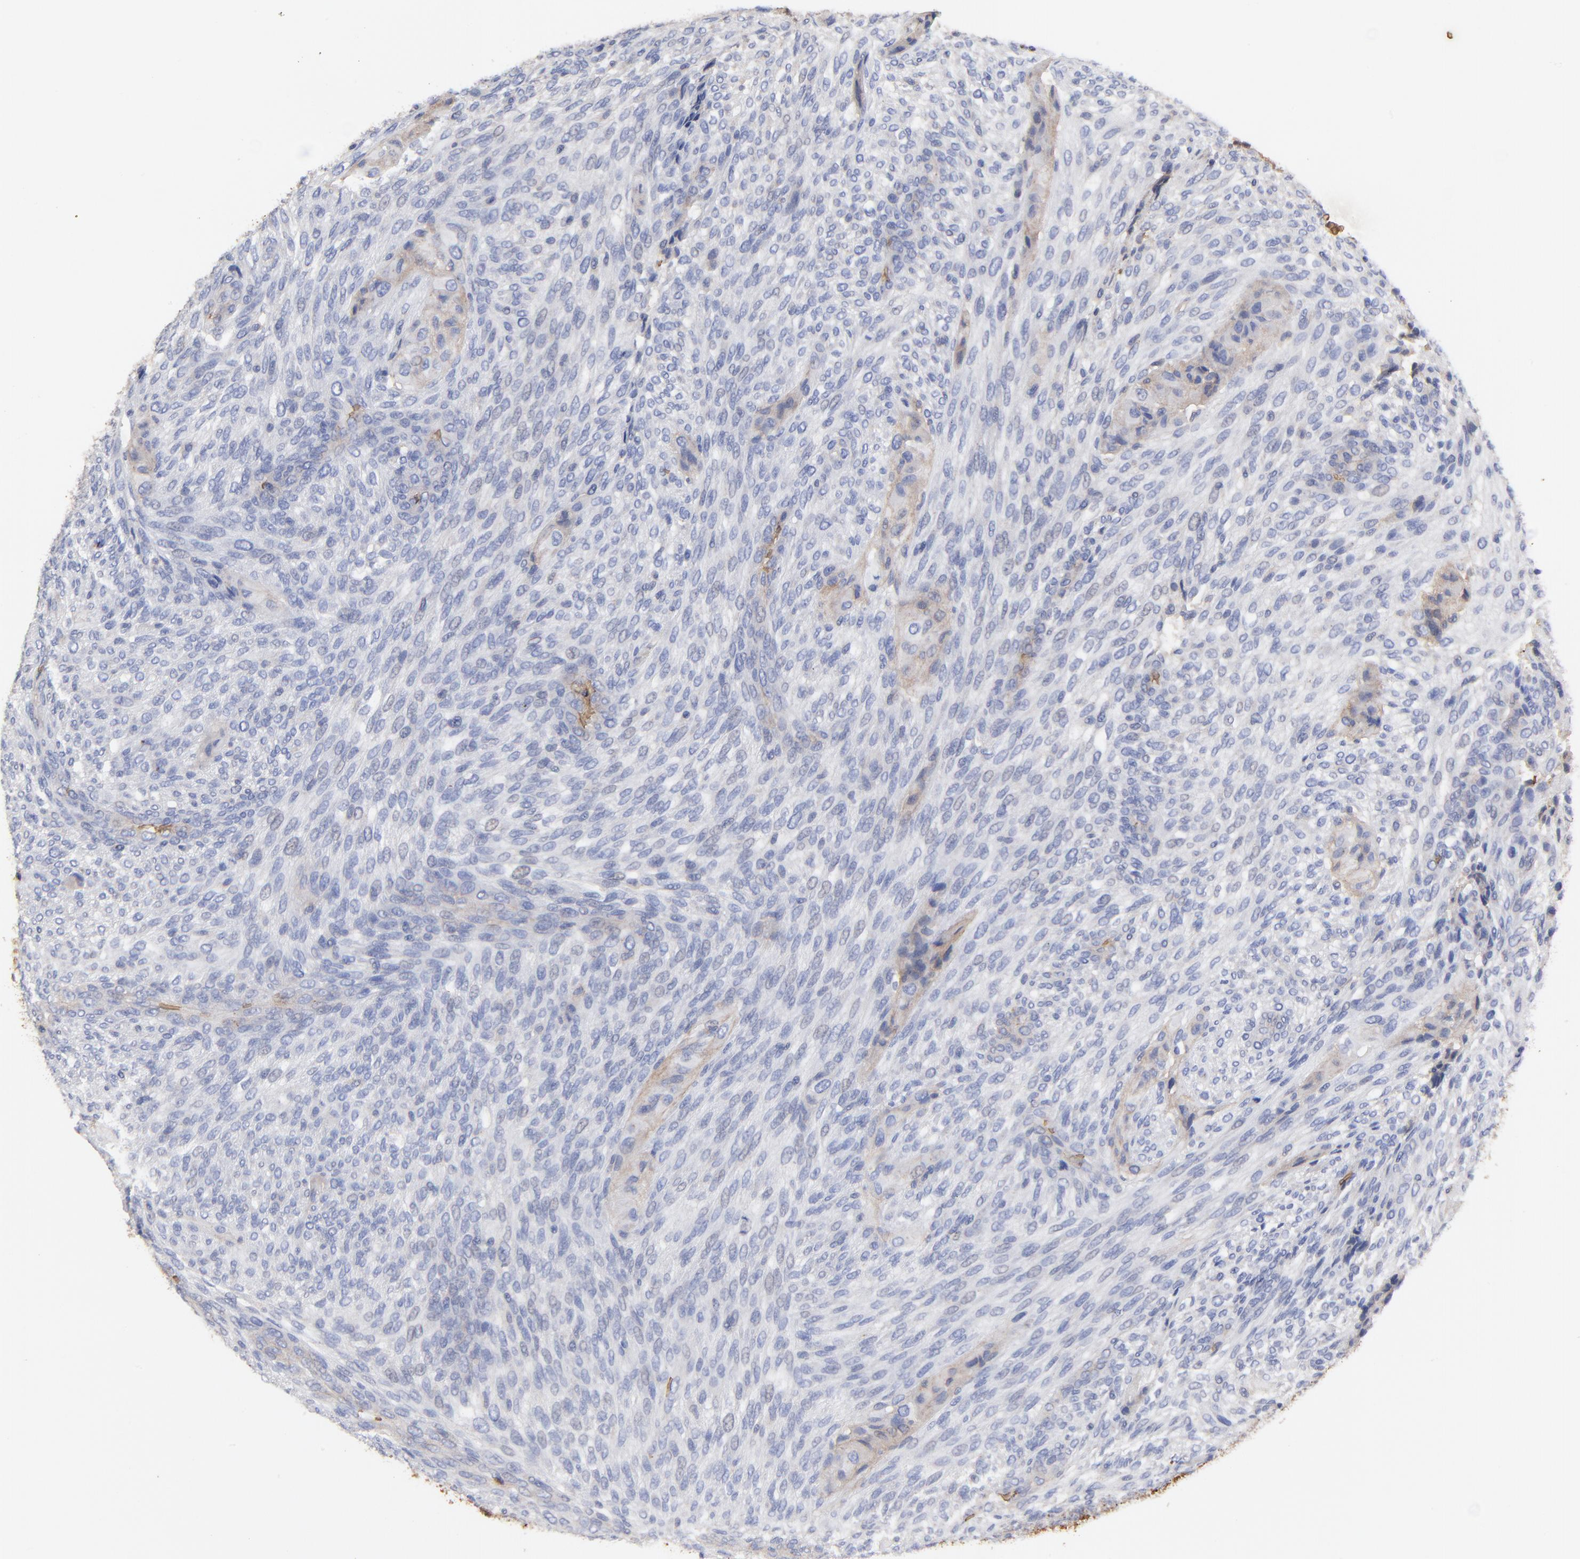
{"staining": {"intensity": "negative", "quantity": "none", "location": "none"}, "tissue": "glioma", "cell_type": "Tumor cells", "image_type": "cancer", "snomed": [{"axis": "morphology", "description": "Glioma, malignant, High grade"}, {"axis": "topography", "description": "Cerebral cortex"}], "caption": "An IHC image of glioma is shown. There is no staining in tumor cells of glioma.", "gene": "PAG1", "patient": {"sex": "female", "age": 55}}